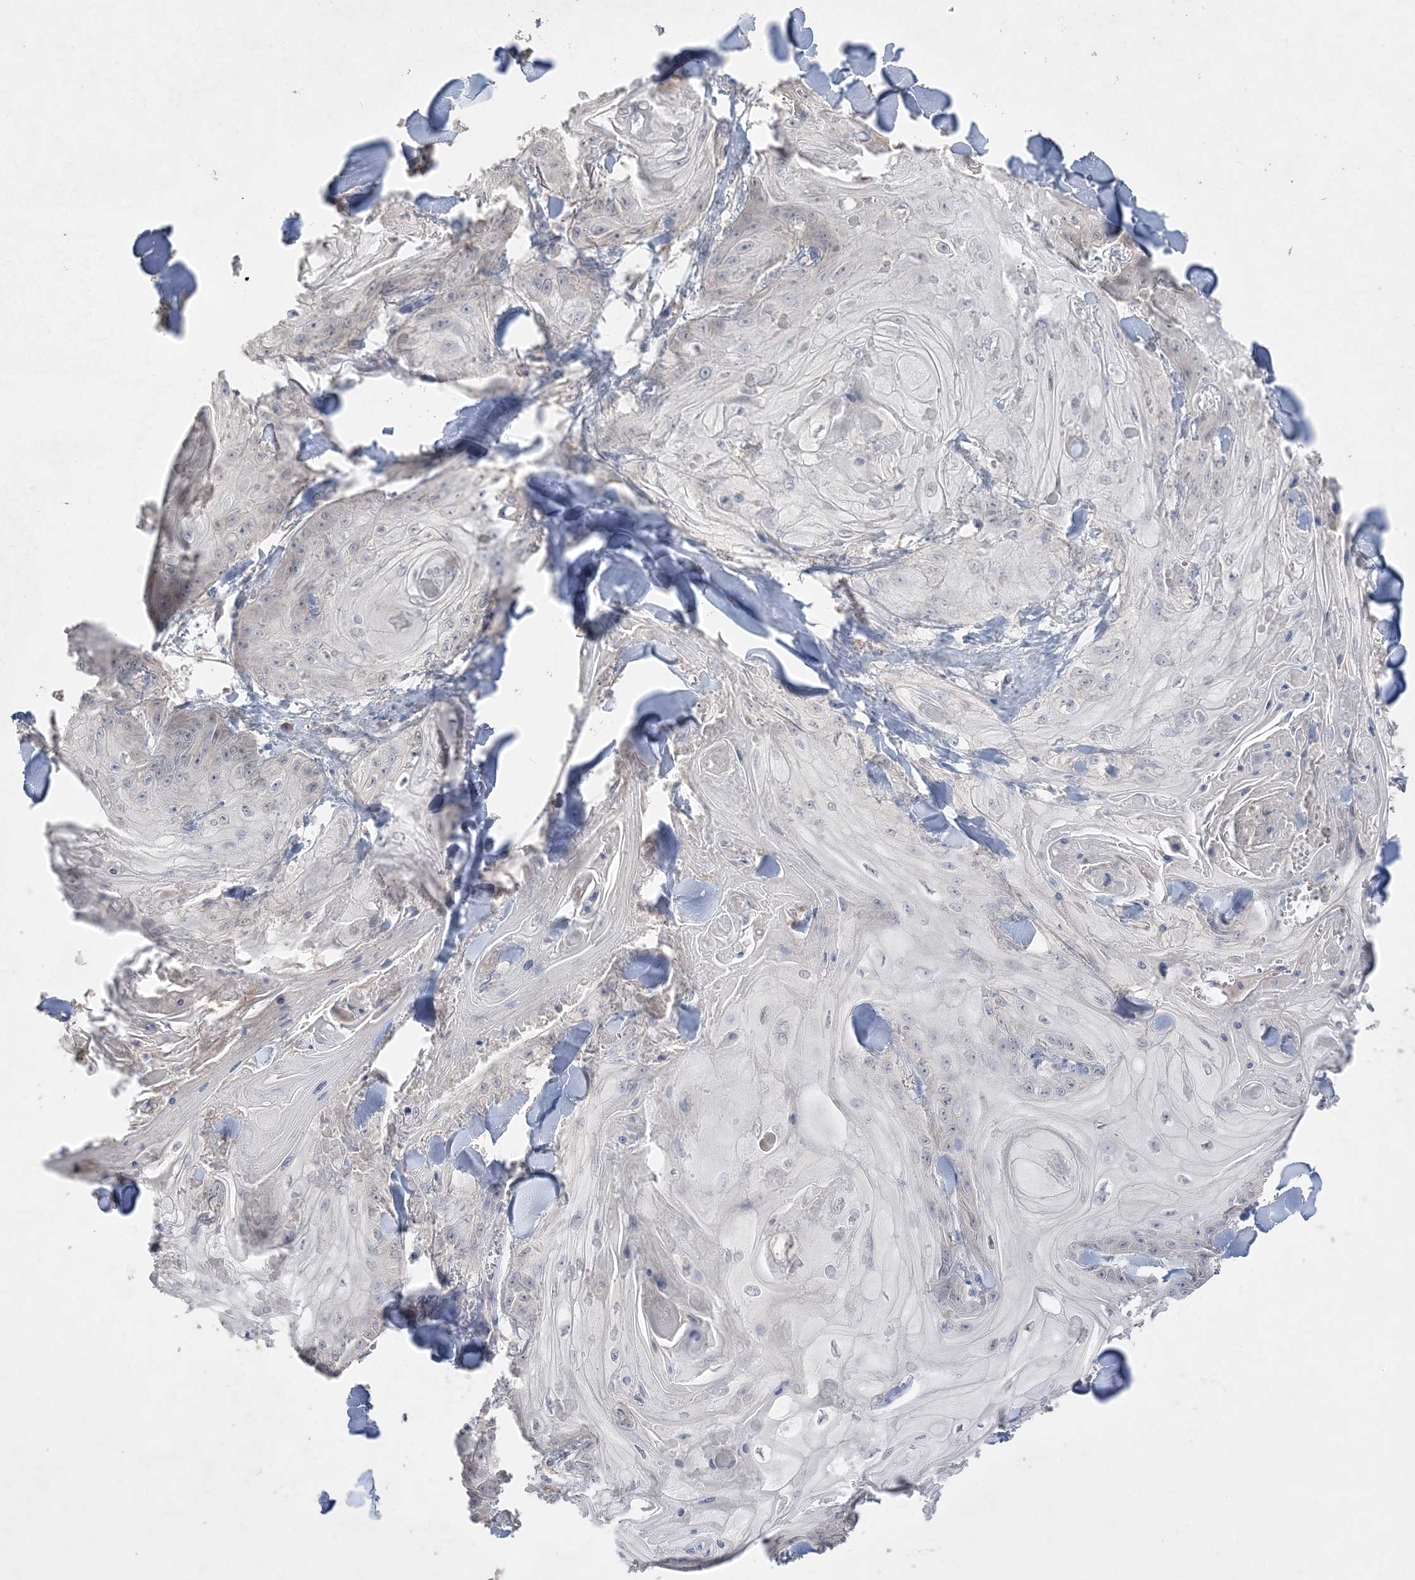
{"staining": {"intensity": "negative", "quantity": "none", "location": "none"}, "tissue": "skin cancer", "cell_type": "Tumor cells", "image_type": "cancer", "snomed": [{"axis": "morphology", "description": "Squamous cell carcinoma, NOS"}, {"axis": "topography", "description": "Skin"}], "caption": "A histopathology image of human skin cancer (squamous cell carcinoma) is negative for staining in tumor cells.", "gene": "SH3BP4", "patient": {"sex": "male", "age": 74}}